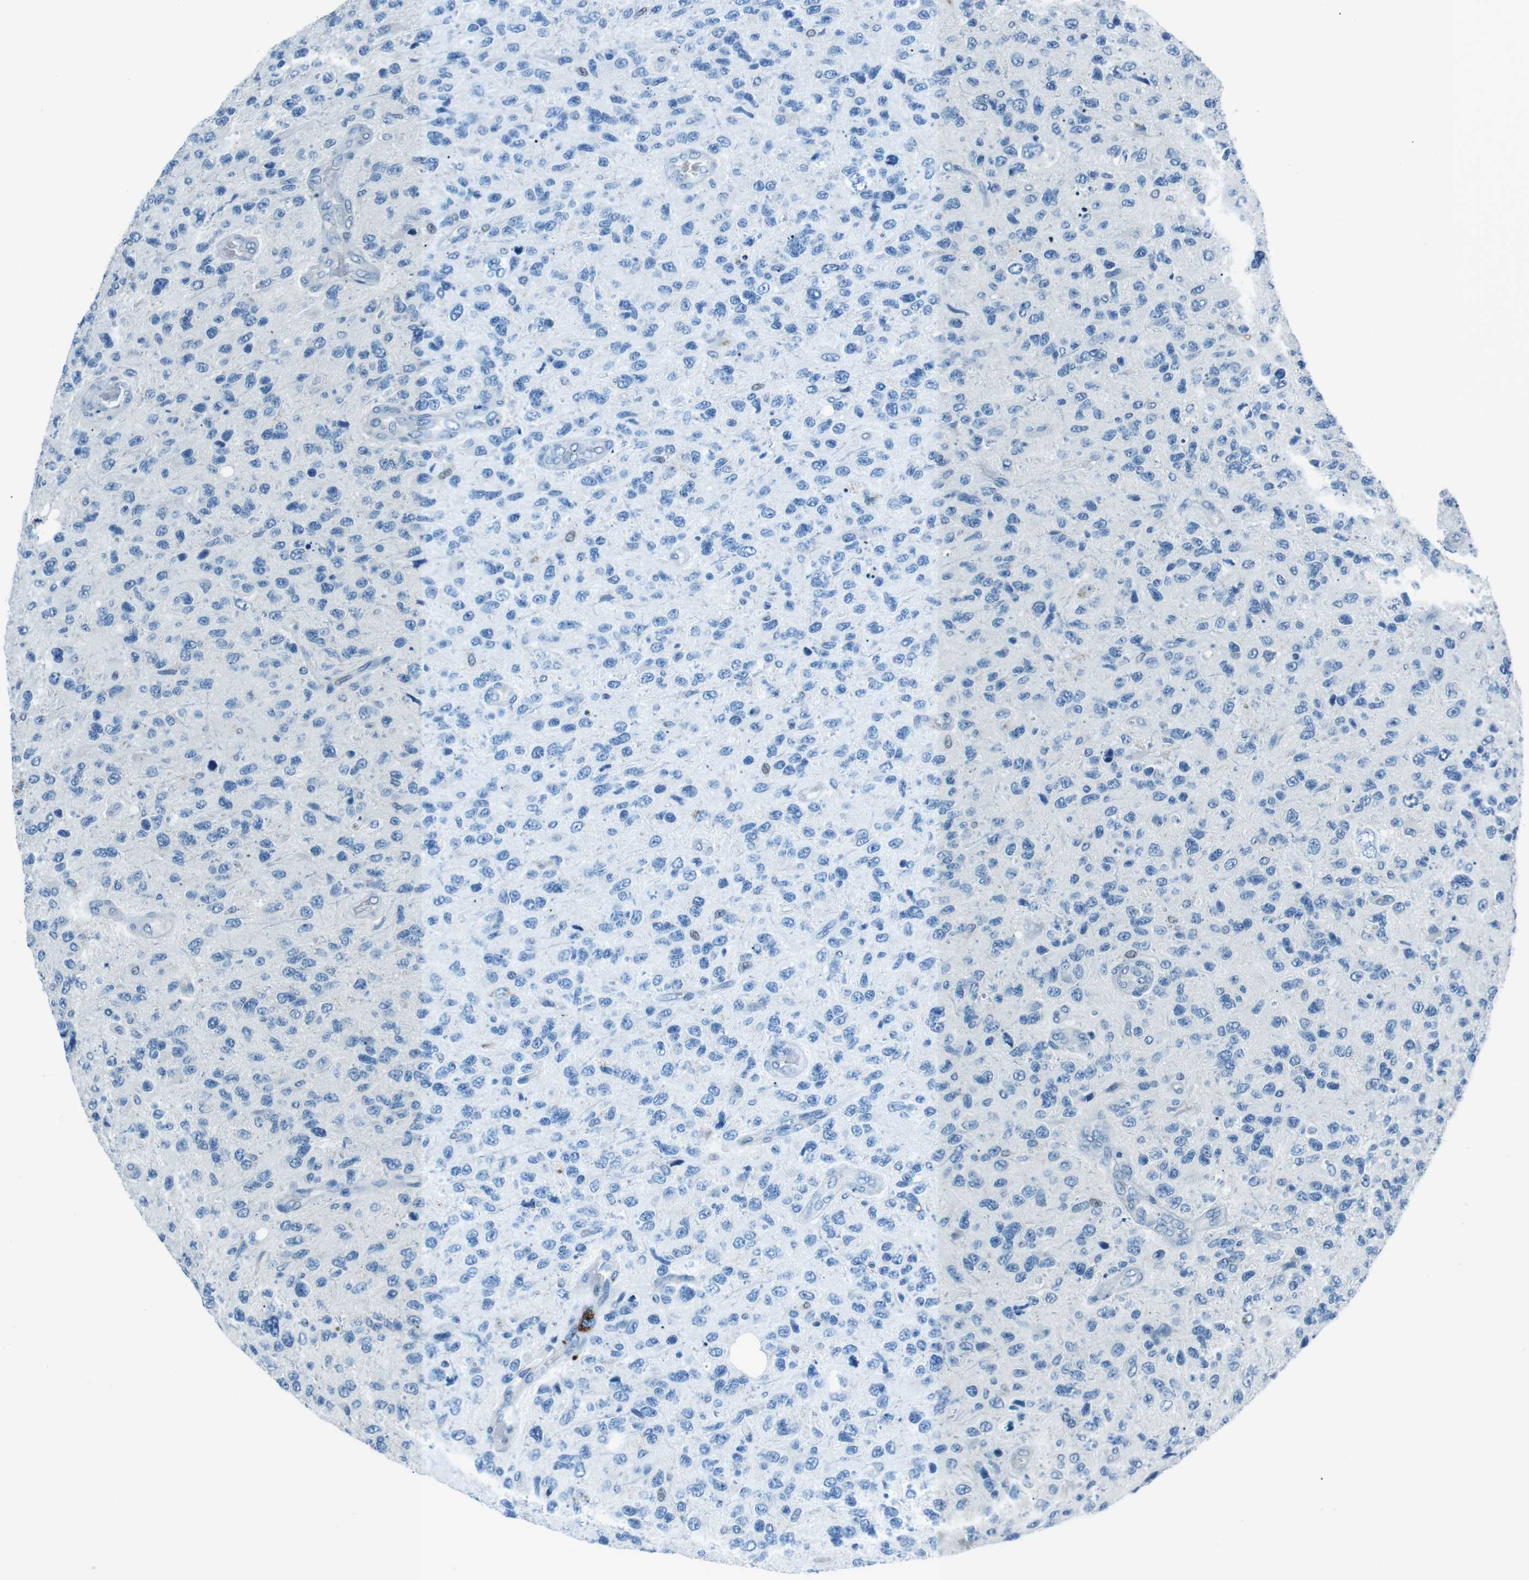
{"staining": {"intensity": "negative", "quantity": "none", "location": "none"}, "tissue": "glioma", "cell_type": "Tumor cells", "image_type": "cancer", "snomed": [{"axis": "morphology", "description": "Glioma, malignant, High grade"}, {"axis": "topography", "description": "Brain"}], "caption": "Immunohistochemical staining of human glioma displays no significant staining in tumor cells. (Stains: DAB IHC with hematoxylin counter stain, Microscopy: brightfield microscopy at high magnification).", "gene": "ST6GAL1", "patient": {"sex": "female", "age": 58}}